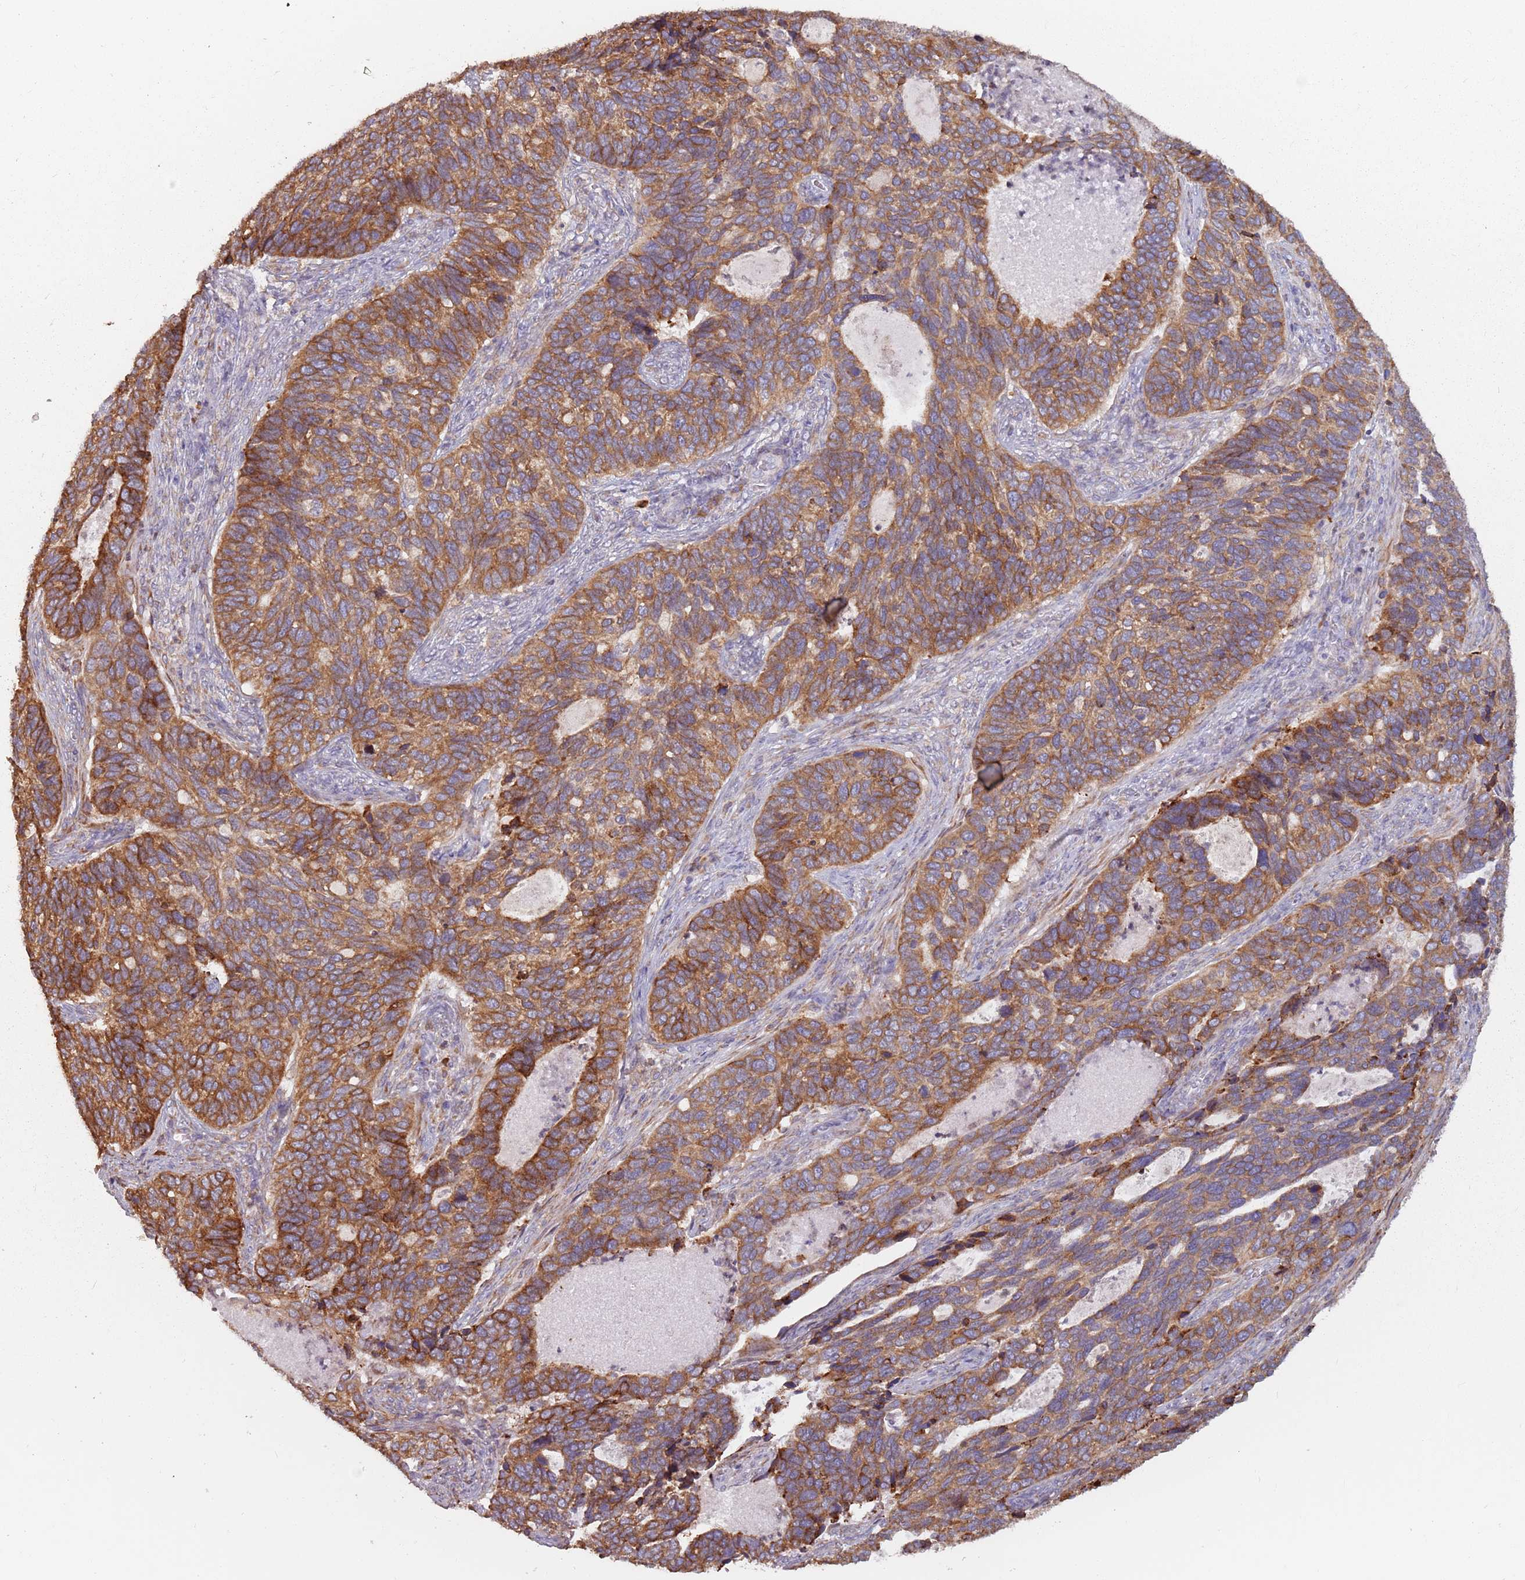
{"staining": {"intensity": "moderate", "quantity": ">75%", "location": "cytoplasmic/membranous"}, "tissue": "cervical cancer", "cell_type": "Tumor cells", "image_type": "cancer", "snomed": [{"axis": "morphology", "description": "Squamous cell carcinoma, NOS"}, {"axis": "topography", "description": "Cervix"}], "caption": "About >75% of tumor cells in human squamous cell carcinoma (cervical) demonstrate moderate cytoplasmic/membranous protein expression as visualized by brown immunohistochemical staining.", "gene": "RPS9", "patient": {"sex": "female", "age": 38}}